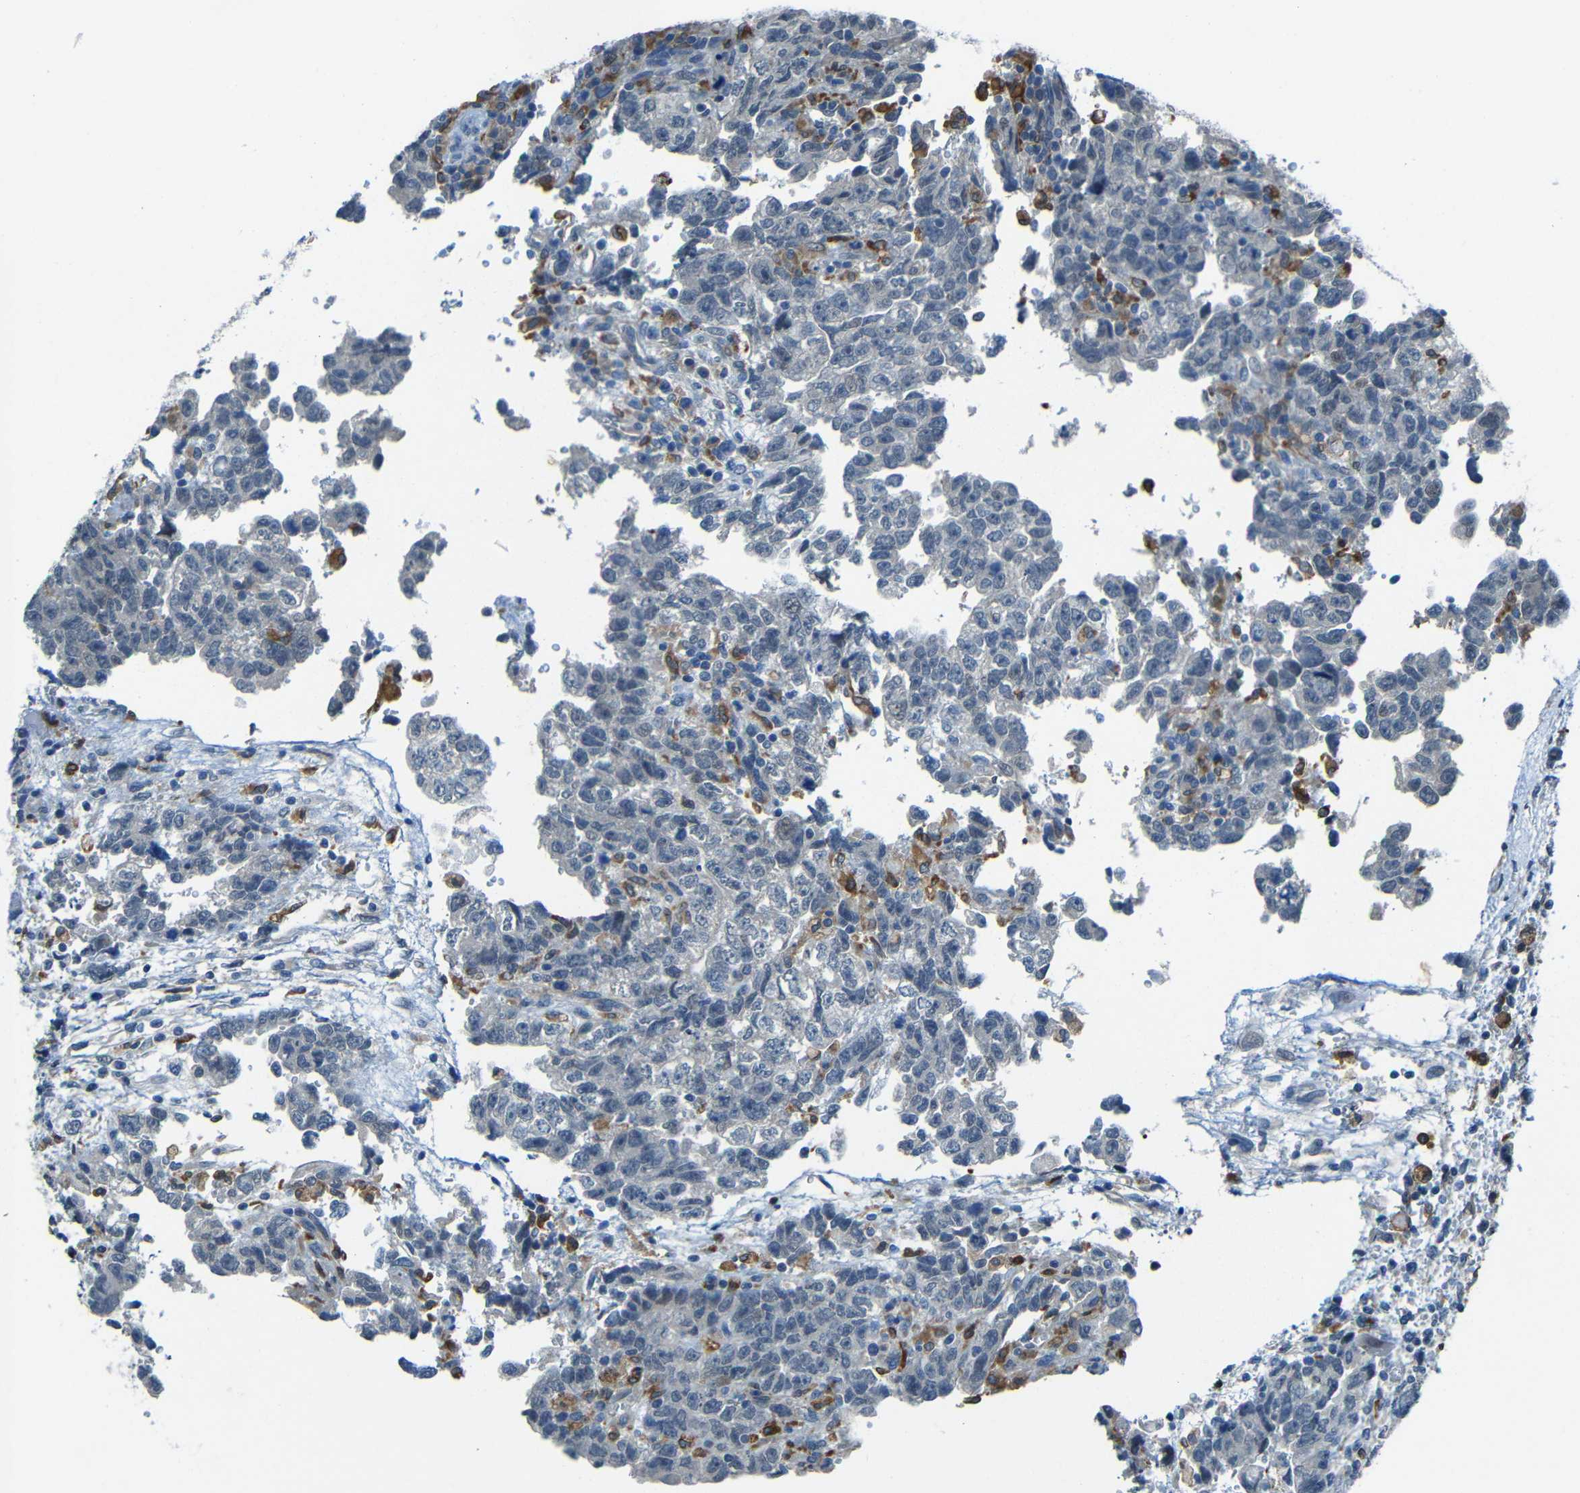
{"staining": {"intensity": "negative", "quantity": "none", "location": "none"}, "tissue": "testis cancer", "cell_type": "Tumor cells", "image_type": "cancer", "snomed": [{"axis": "morphology", "description": "Carcinoma, Embryonal, NOS"}, {"axis": "topography", "description": "Testis"}], "caption": "Immunohistochemistry (IHC) micrograph of neoplastic tissue: human testis cancer (embryonal carcinoma) stained with DAB (3,3'-diaminobenzidine) demonstrates no significant protein expression in tumor cells. (DAB (3,3'-diaminobenzidine) immunohistochemistry (IHC) visualized using brightfield microscopy, high magnification).", "gene": "ANKRD22", "patient": {"sex": "male", "age": 36}}